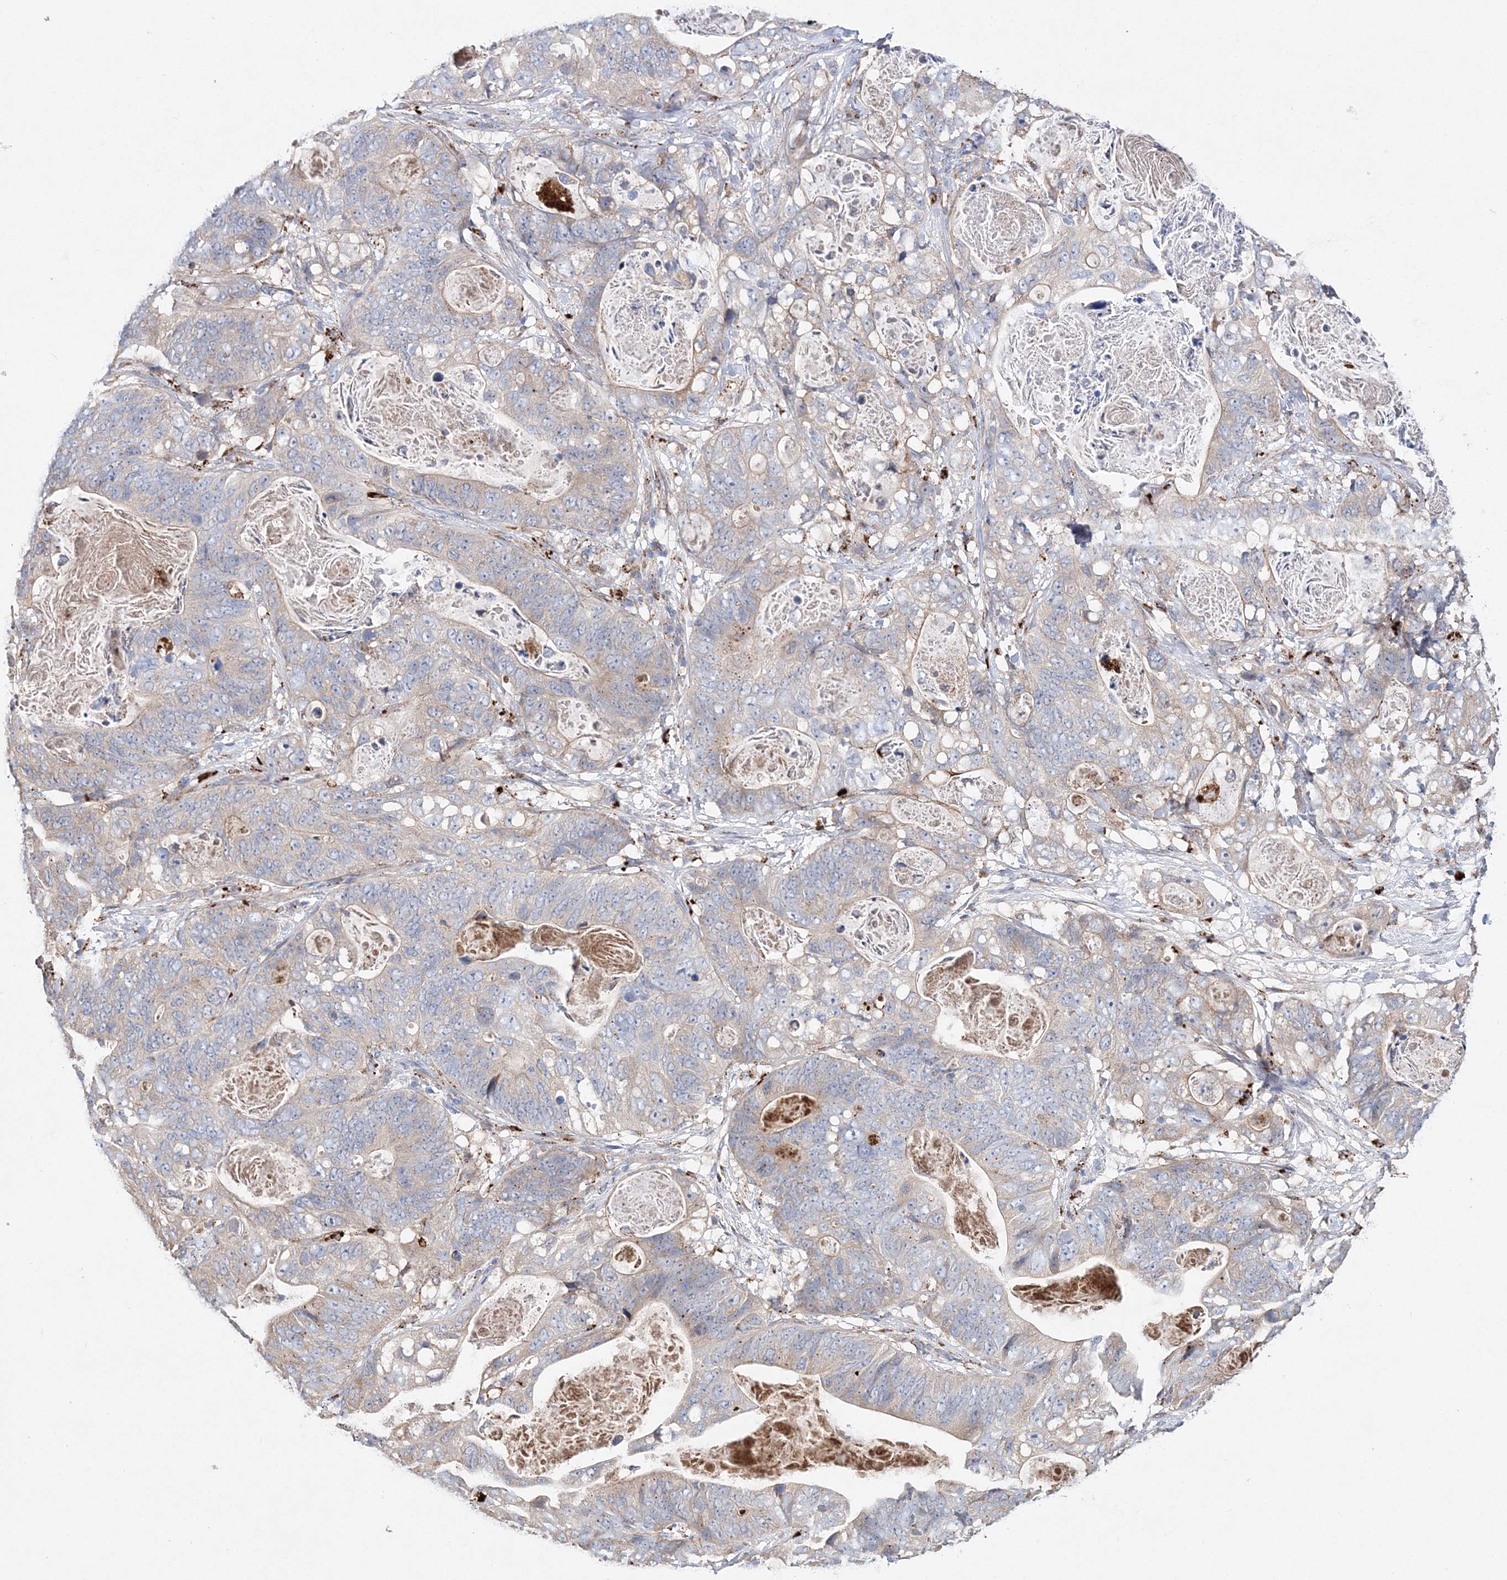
{"staining": {"intensity": "weak", "quantity": "25%-75%", "location": "cytoplasmic/membranous"}, "tissue": "stomach cancer", "cell_type": "Tumor cells", "image_type": "cancer", "snomed": [{"axis": "morphology", "description": "Normal tissue, NOS"}, {"axis": "morphology", "description": "Adenocarcinoma, NOS"}, {"axis": "topography", "description": "Stomach"}], "caption": "IHC image of human stomach cancer stained for a protein (brown), which reveals low levels of weak cytoplasmic/membranous expression in approximately 25%-75% of tumor cells.", "gene": "C3orf38", "patient": {"sex": "female", "age": 89}}